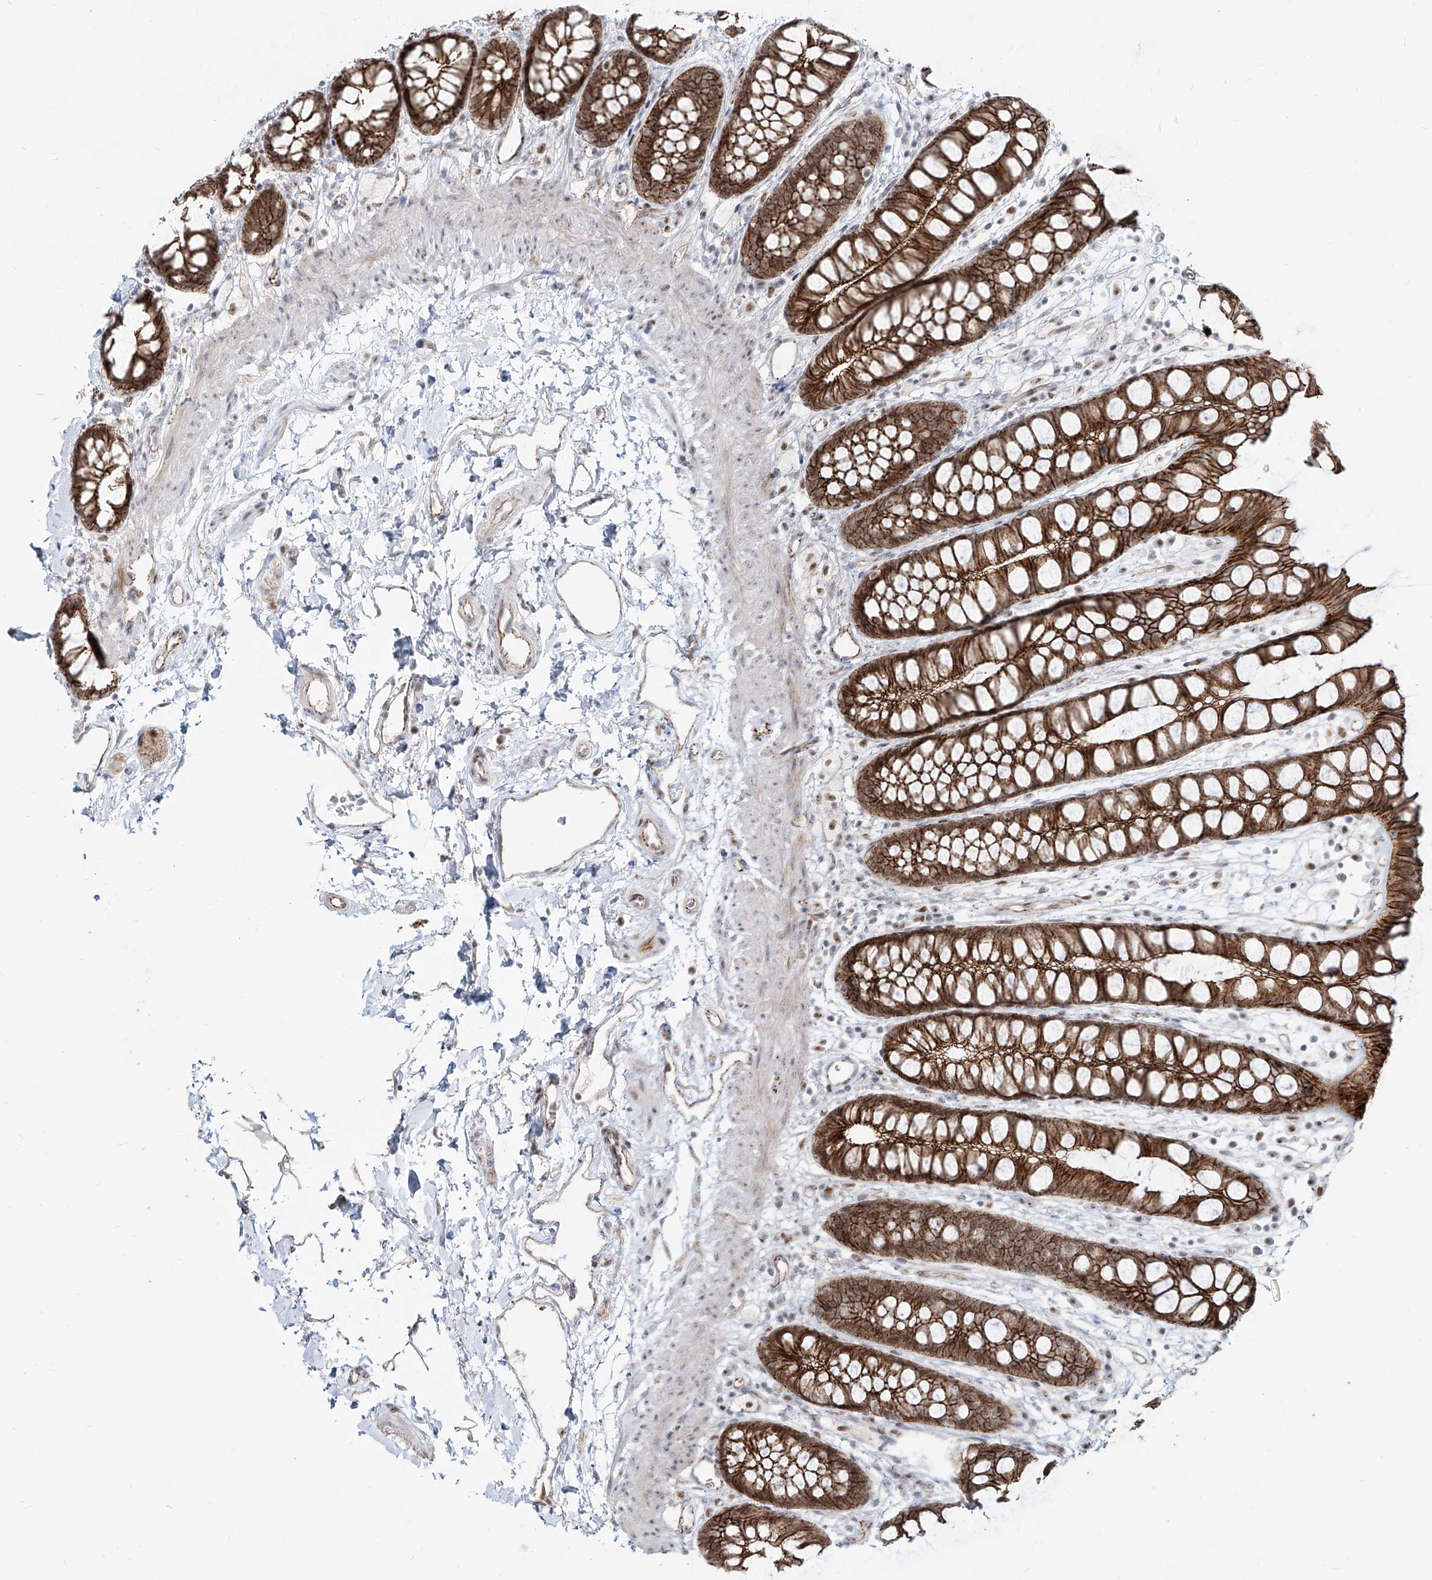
{"staining": {"intensity": "strong", "quantity": ">75%", "location": "cytoplasmic/membranous,nuclear"}, "tissue": "rectum", "cell_type": "Glandular cells", "image_type": "normal", "snomed": [{"axis": "morphology", "description": "Normal tissue, NOS"}, {"axis": "topography", "description": "Rectum"}], "caption": "IHC of unremarkable human rectum demonstrates high levels of strong cytoplasmic/membranous,nuclear staining in approximately >75% of glandular cells. (DAB IHC with brightfield microscopy, high magnification).", "gene": "ZNF710", "patient": {"sex": "female", "age": 65}}